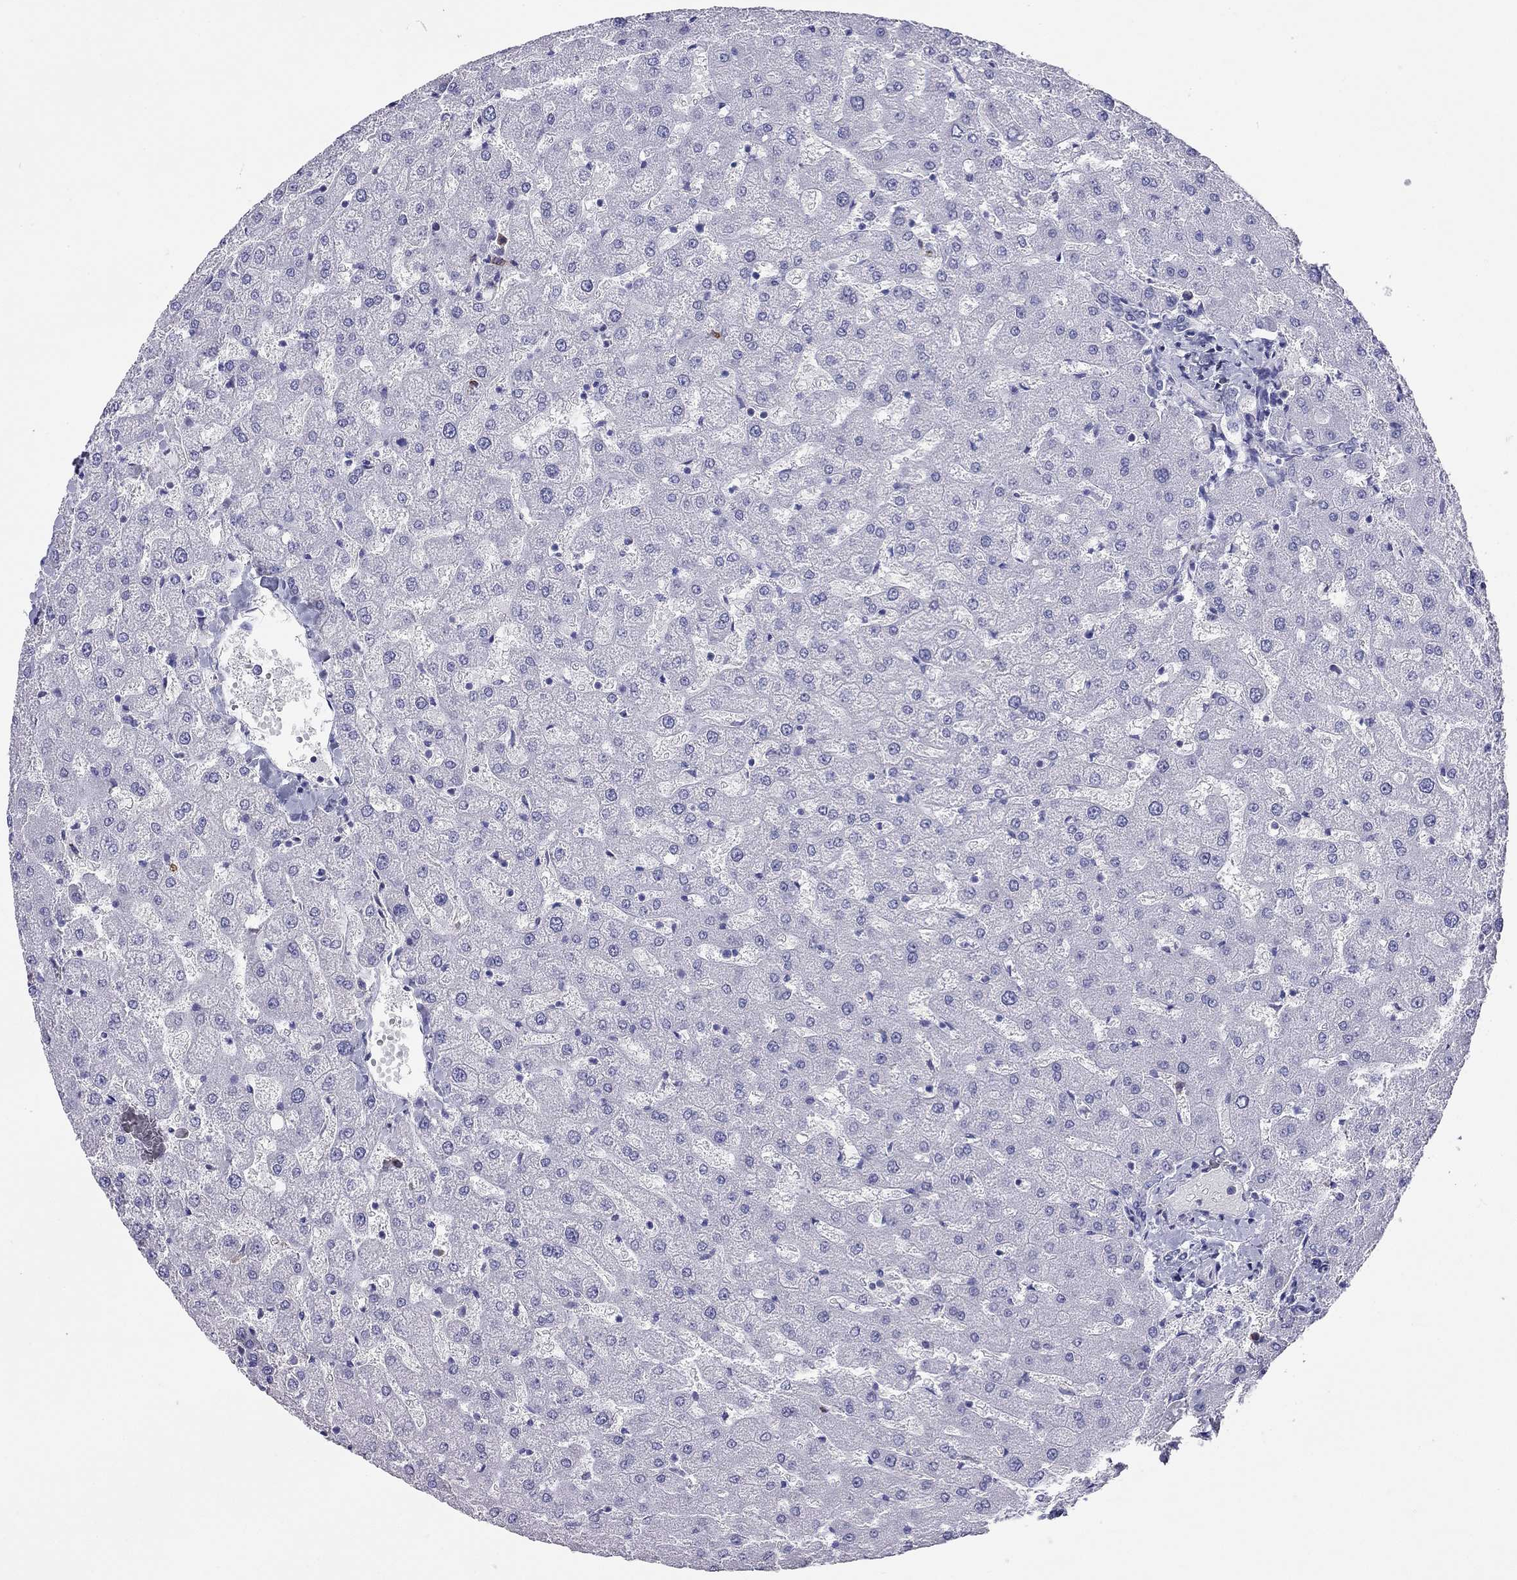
{"staining": {"intensity": "negative", "quantity": "none", "location": "none"}, "tissue": "liver", "cell_type": "Cholangiocytes", "image_type": "normal", "snomed": [{"axis": "morphology", "description": "Normal tissue, NOS"}, {"axis": "topography", "description": "Liver"}], "caption": "High magnification brightfield microscopy of normal liver stained with DAB (3,3'-diaminobenzidine) (brown) and counterstained with hematoxylin (blue): cholangiocytes show no significant staining.", "gene": "HLA", "patient": {"sex": "female", "age": 50}}